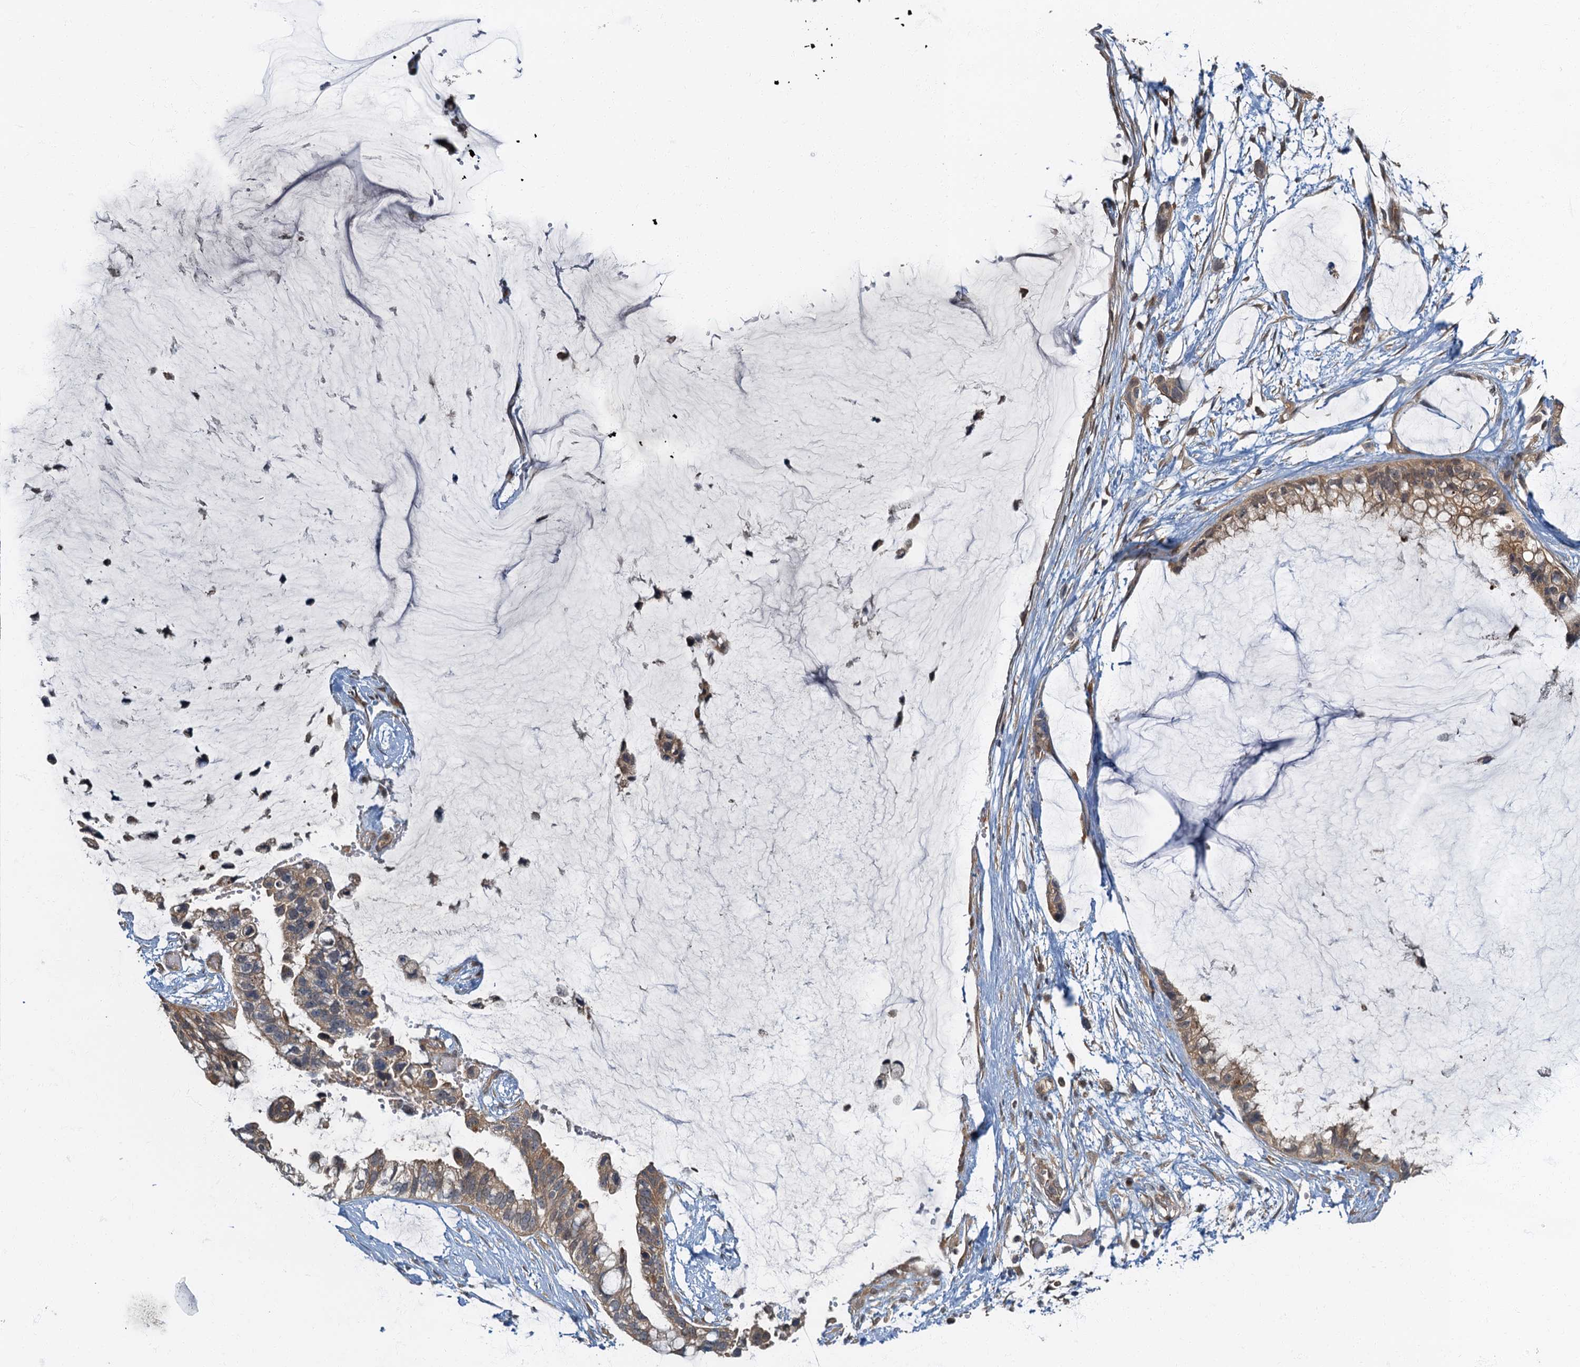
{"staining": {"intensity": "weak", "quantity": ">75%", "location": "cytoplasmic/membranous"}, "tissue": "ovarian cancer", "cell_type": "Tumor cells", "image_type": "cancer", "snomed": [{"axis": "morphology", "description": "Cystadenocarcinoma, mucinous, NOS"}, {"axis": "topography", "description": "Ovary"}], "caption": "A high-resolution micrograph shows immunohistochemistry staining of ovarian cancer, which demonstrates weak cytoplasmic/membranous positivity in approximately >75% of tumor cells.", "gene": "TBCK", "patient": {"sex": "female", "age": 39}}